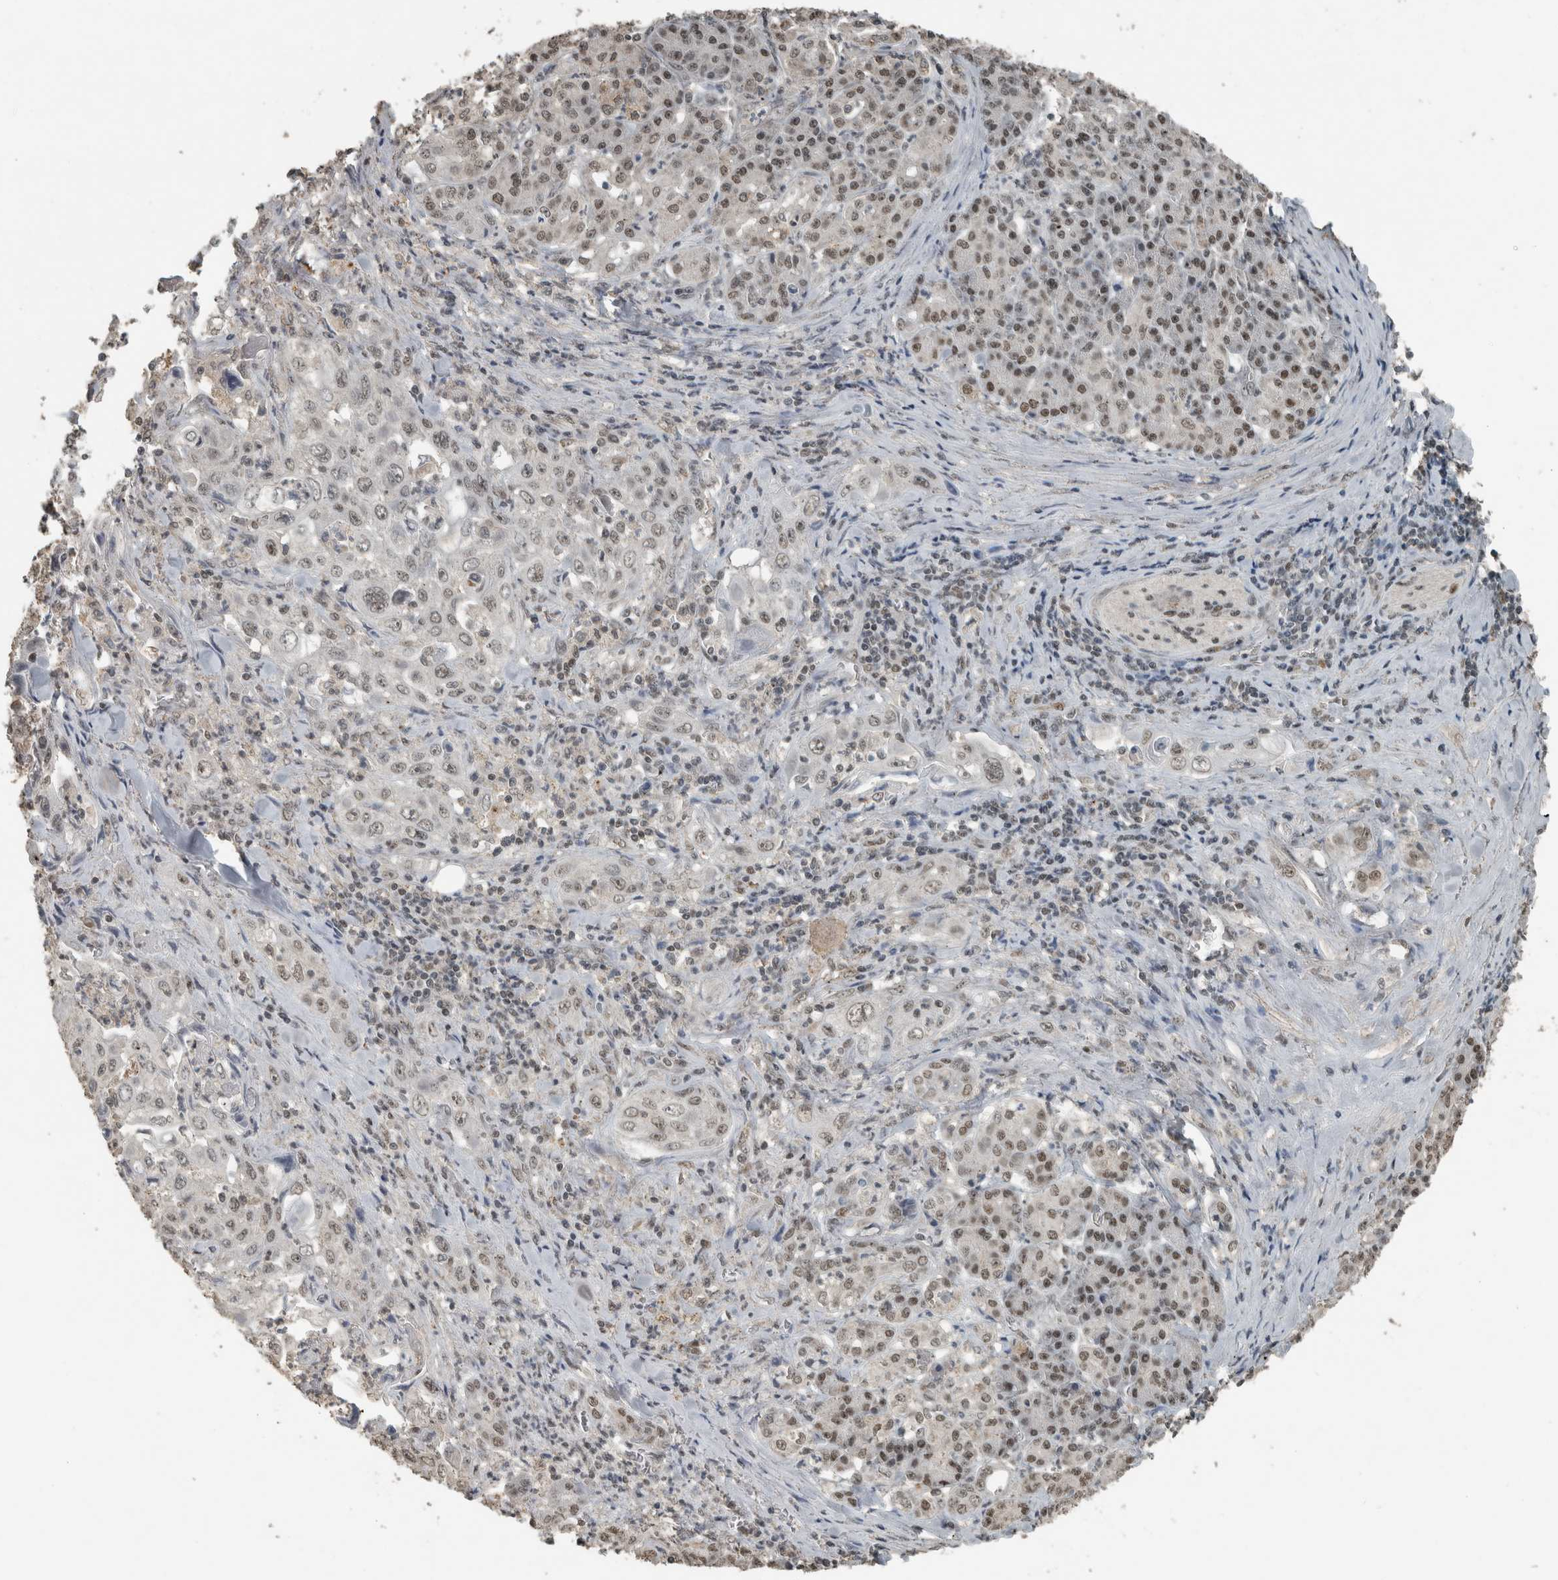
{"staining": {"intensity": "weak", "quantity": ">75%", "location": "nuclear"}, "tissue": "pancreatic cancer", "cell_type": "Tumor cells", "image_type": "cancer", "snomed": [{"axis": "morphology", "description": "Adenocarcinoma, NOS"}, {"axis": "topography", "description": "Pancreas"}], "caption": "Protein analysis of adenocarcinoma (pancreatic) tissue exhibits weak nuclear expression in about >75% of tumor cells. Nuclei are stained in blue.", "gene": "ZNF24", "patient": {"sex": "male", "age": 70}}